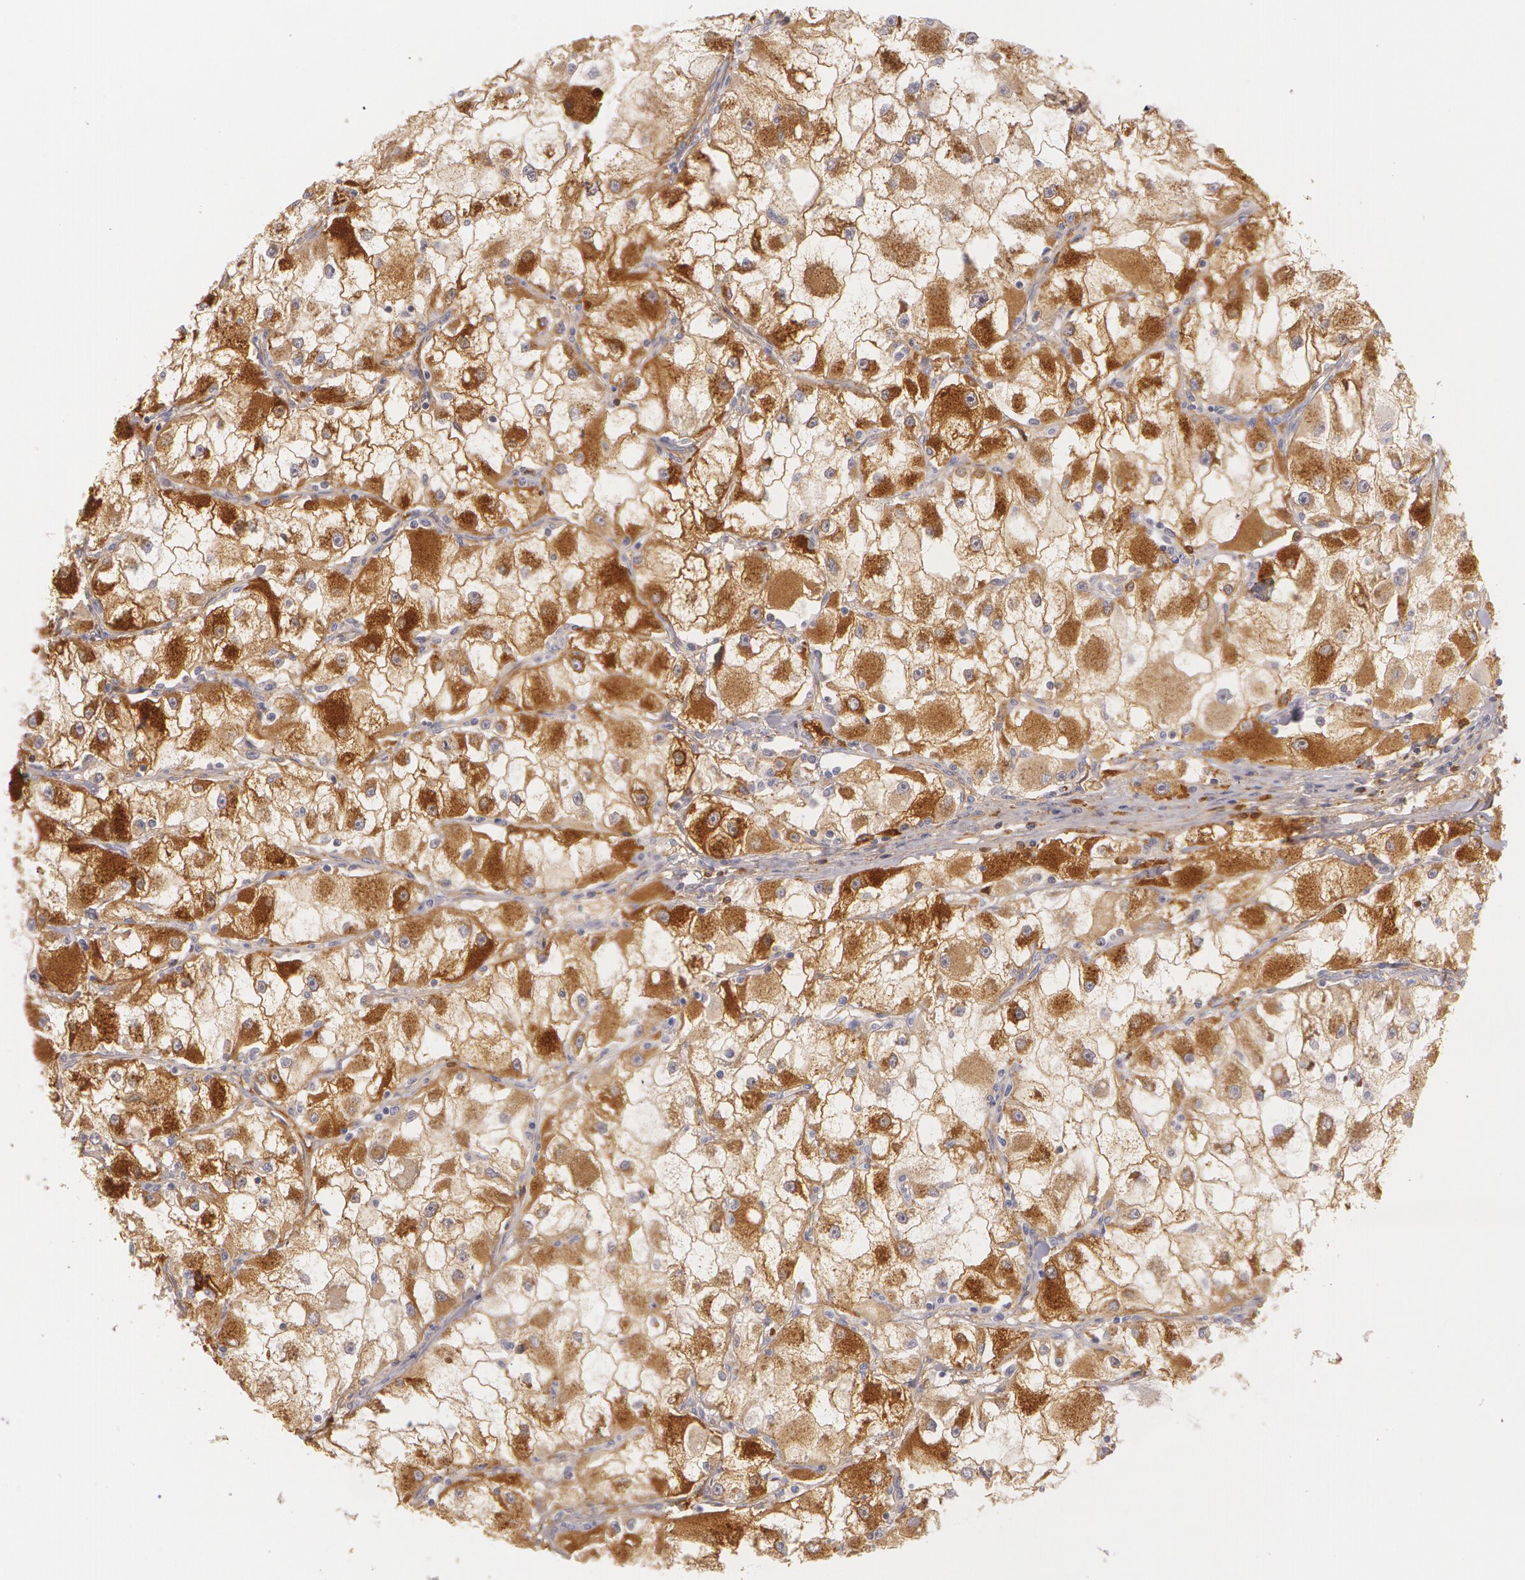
{"staining": {"intensity": "moderate", "quantity": "25%-75%", "location": "cytoplasmic/membranous"}, "tissue": "renal cancer", "cell_type": "Tumor cells", "image_type": "cancer", "snomed": [{"axis": "morphology", "description": "Adenocarcinoma, NOS"}, {"axis": "topography", "description": "Kidney"}], "caption": "DAB immunohistochemical staining of human renal cancer demonstrates moderate cytoplasmic/membranous protein positivity in approximately 25%-75% of tumor cells.", "gene": "LBP", "patient": {"sex": "female", "age": 73}}